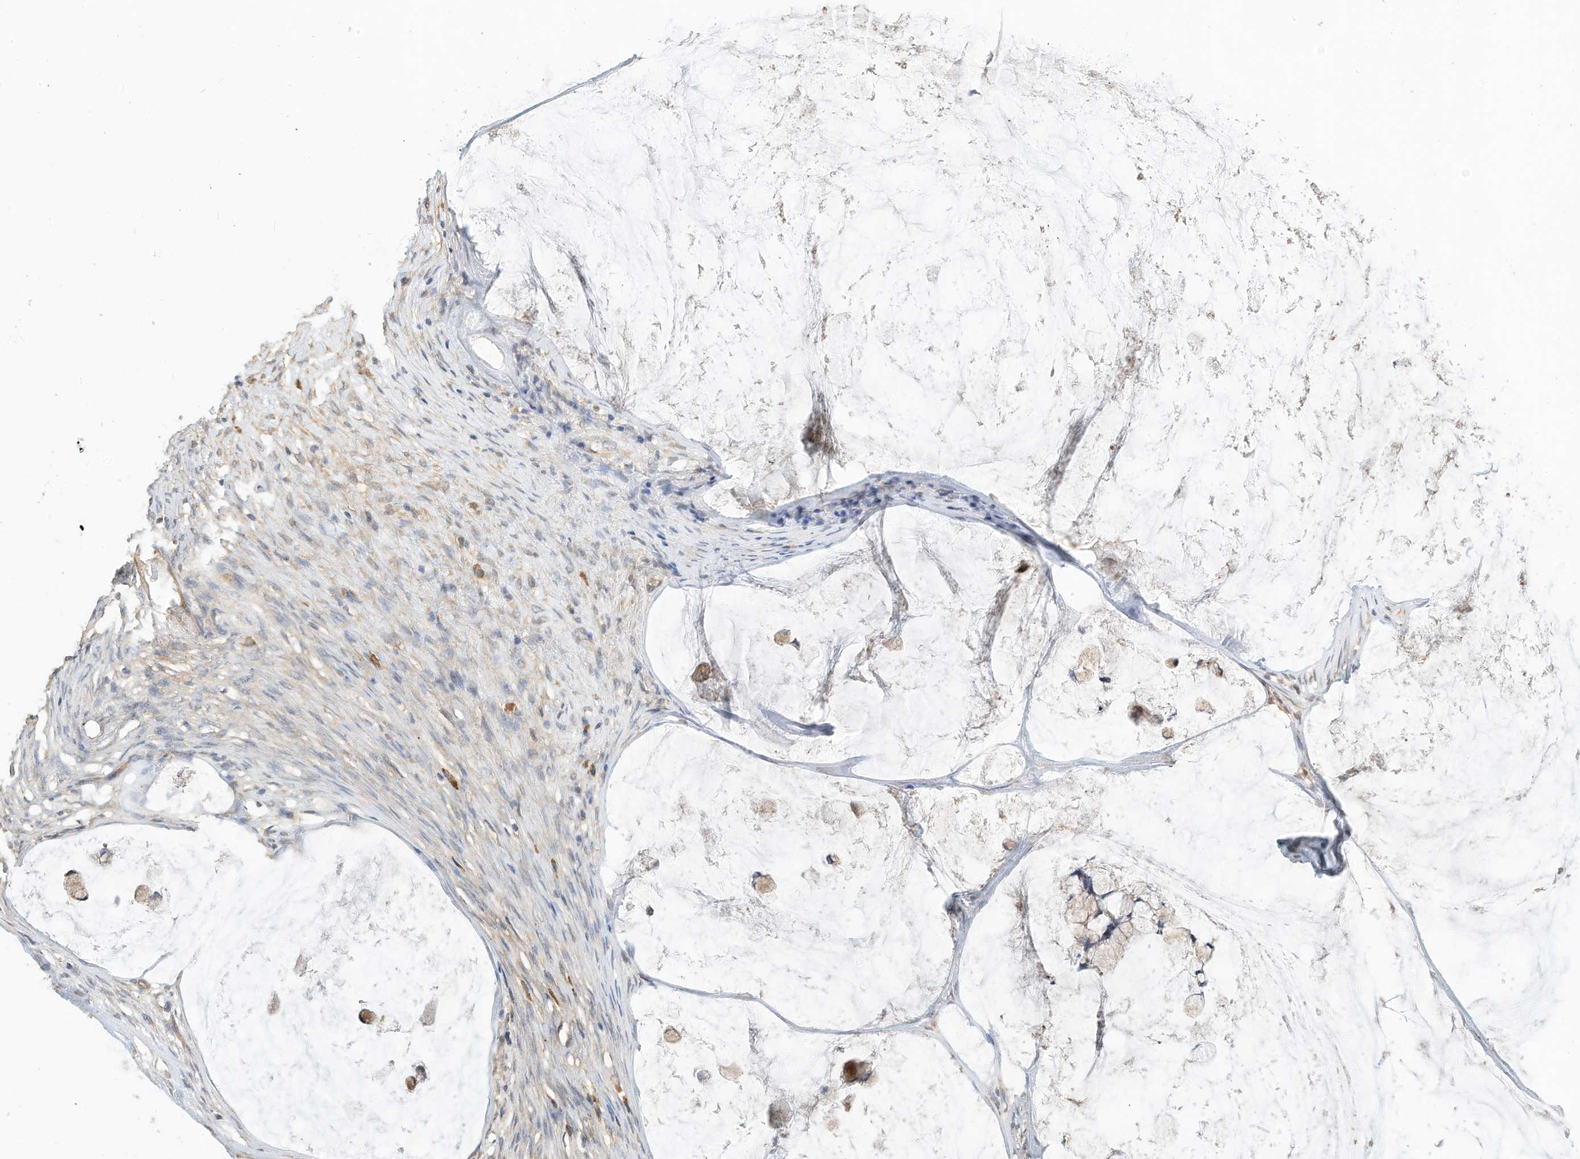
{"staining": {"intensity": "weak", "quantity": "<25%", "location": "cytoplasmic/membranous"}, "tissue": "ovarian cancer", "cell_type": "Tumor cells", "image_type": "cancer", "snomed": [{"axis": "morphology", "description": "Cystadenocarcinoma, mucinous, NOS"}, {"axis": "topography", "description": "Ovary"}], "caption": "This histopathology image is of ovarian mucinous cystadenocarcinoma stained with immunohistochemistry (IHC) to label a protein in brown with the nuclei are counter-stained blue. There is no expression in tumor cells.", "gene": "OFD1", "patient": {"sex": "female", "age": 42}}